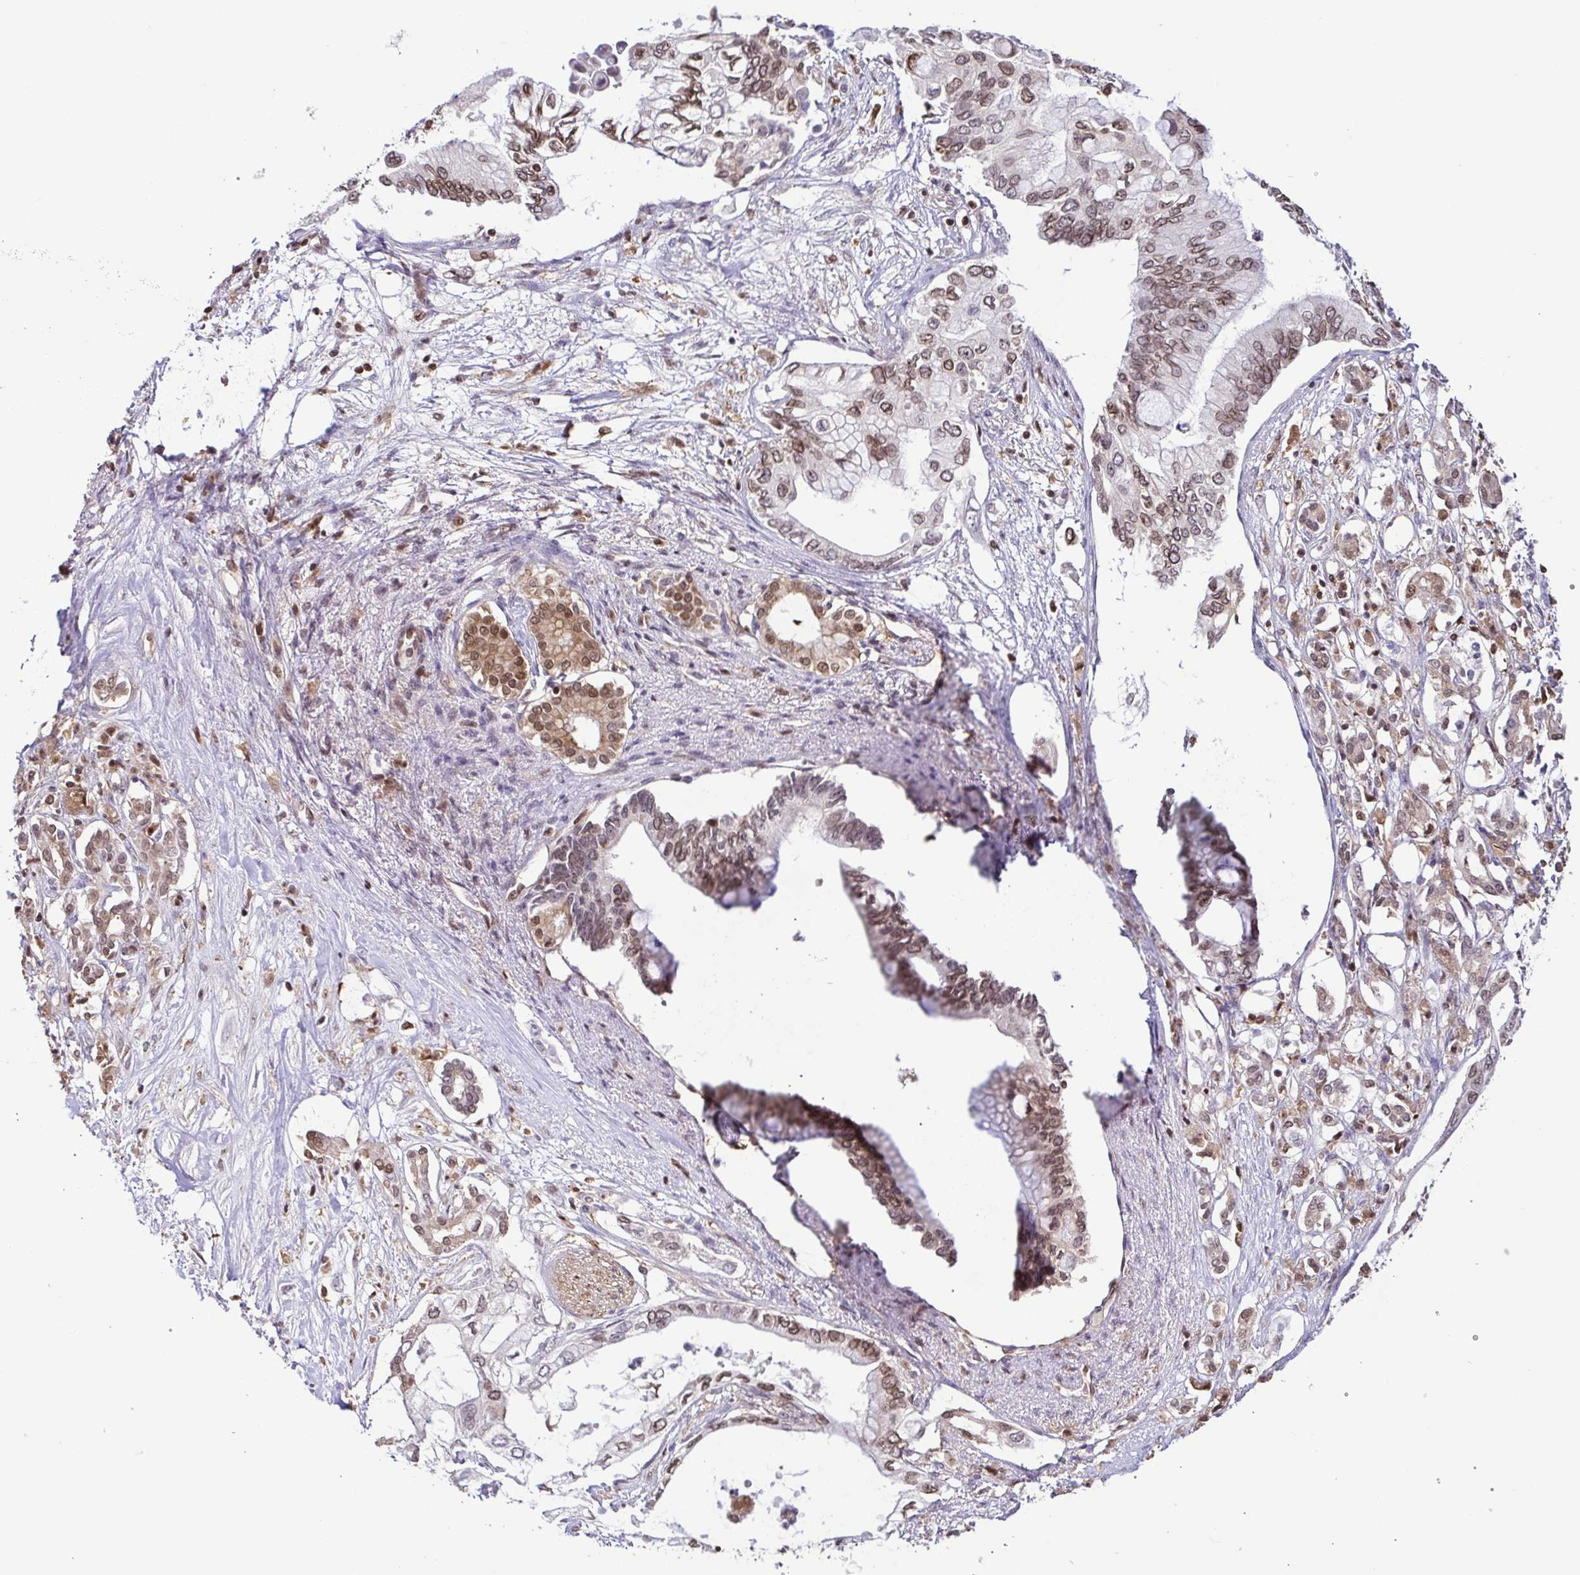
{"staining": {"intensity": "moderate", "quantity": ">75%", "location": "nuclear"}, "tissue": "pancreatic cancer", "cell_type": "Tumor cells", "image_type": "cancer", "snomed": [{"axis": "morphology", "description": "Adenocarcinoma, NOS"}, {"axis": "topography", "description": "Pancreas"}], "caption": "Immunohistochemical staining of adenocarcinoma (pancreatic) demonstrates medium levels of moderate nuclear protein expression in about >75% of tumor cells. Nuclei are stained in blue.", "gene": "PSMB9", "patient": {"sex": "female", "age": 63}}